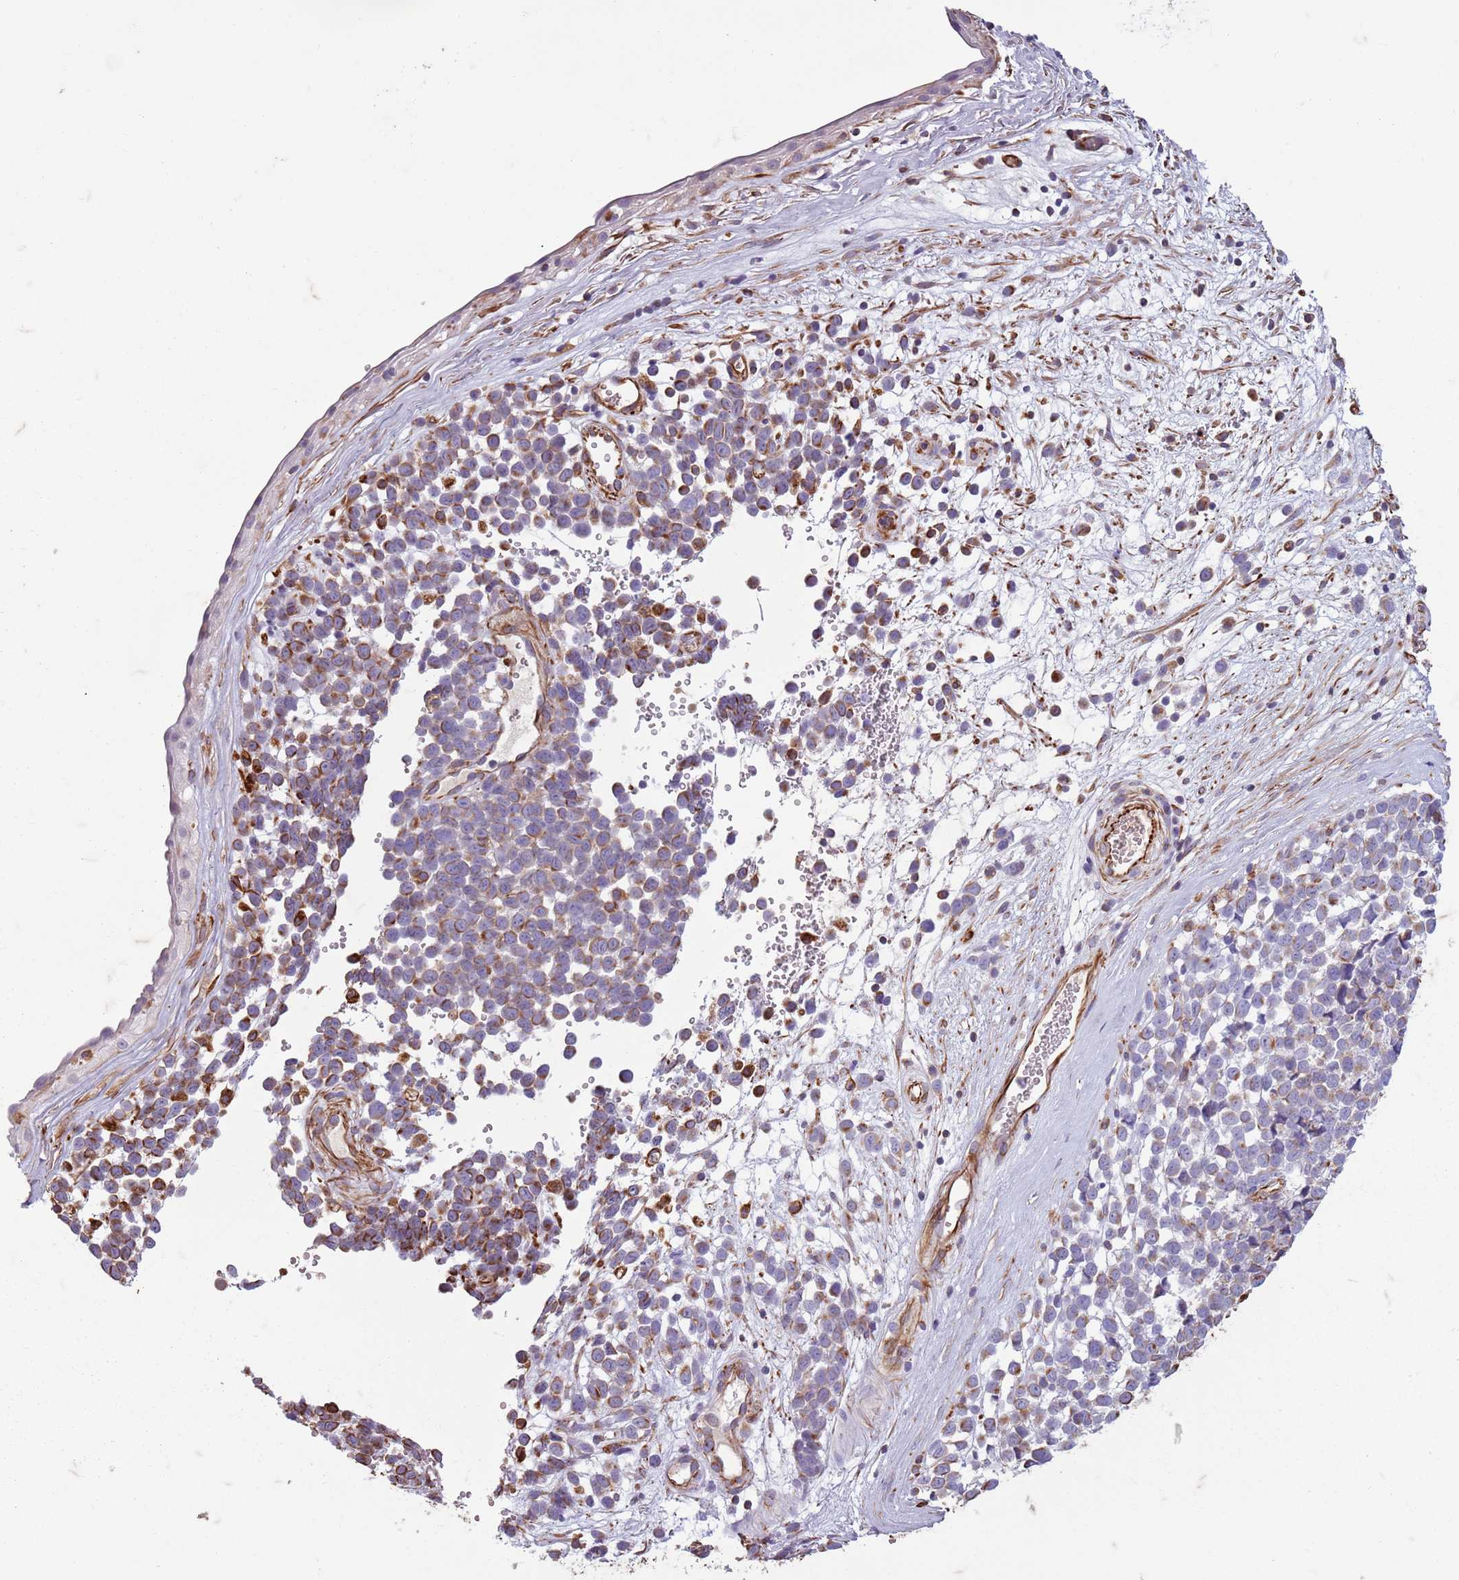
{"staining": {"intensity": "moderate", "quantity": "25%-75%", "location": "cytoplasmic/membranous"}, "tissue": "melanoma", "cell_type": "Tumor cells", "image_type": "cancer", "snomed": [{"axis": "morphology", "description": "Malignant melanoma, NOS"}, {"axis": "topography", "description": "Nose, NOS"}], "caption": "High-magnification brightfield microscopy of malignant melanoma stained with DAB (brown) and counterstained with hematoxylin (blue). tumor cells exhibit moderate cytoplasmic/membranous positivity is appreciated in about25%-75% of cells.", "gene": "TAS2R38", "patient": {"sex": "female", "age": 48}}